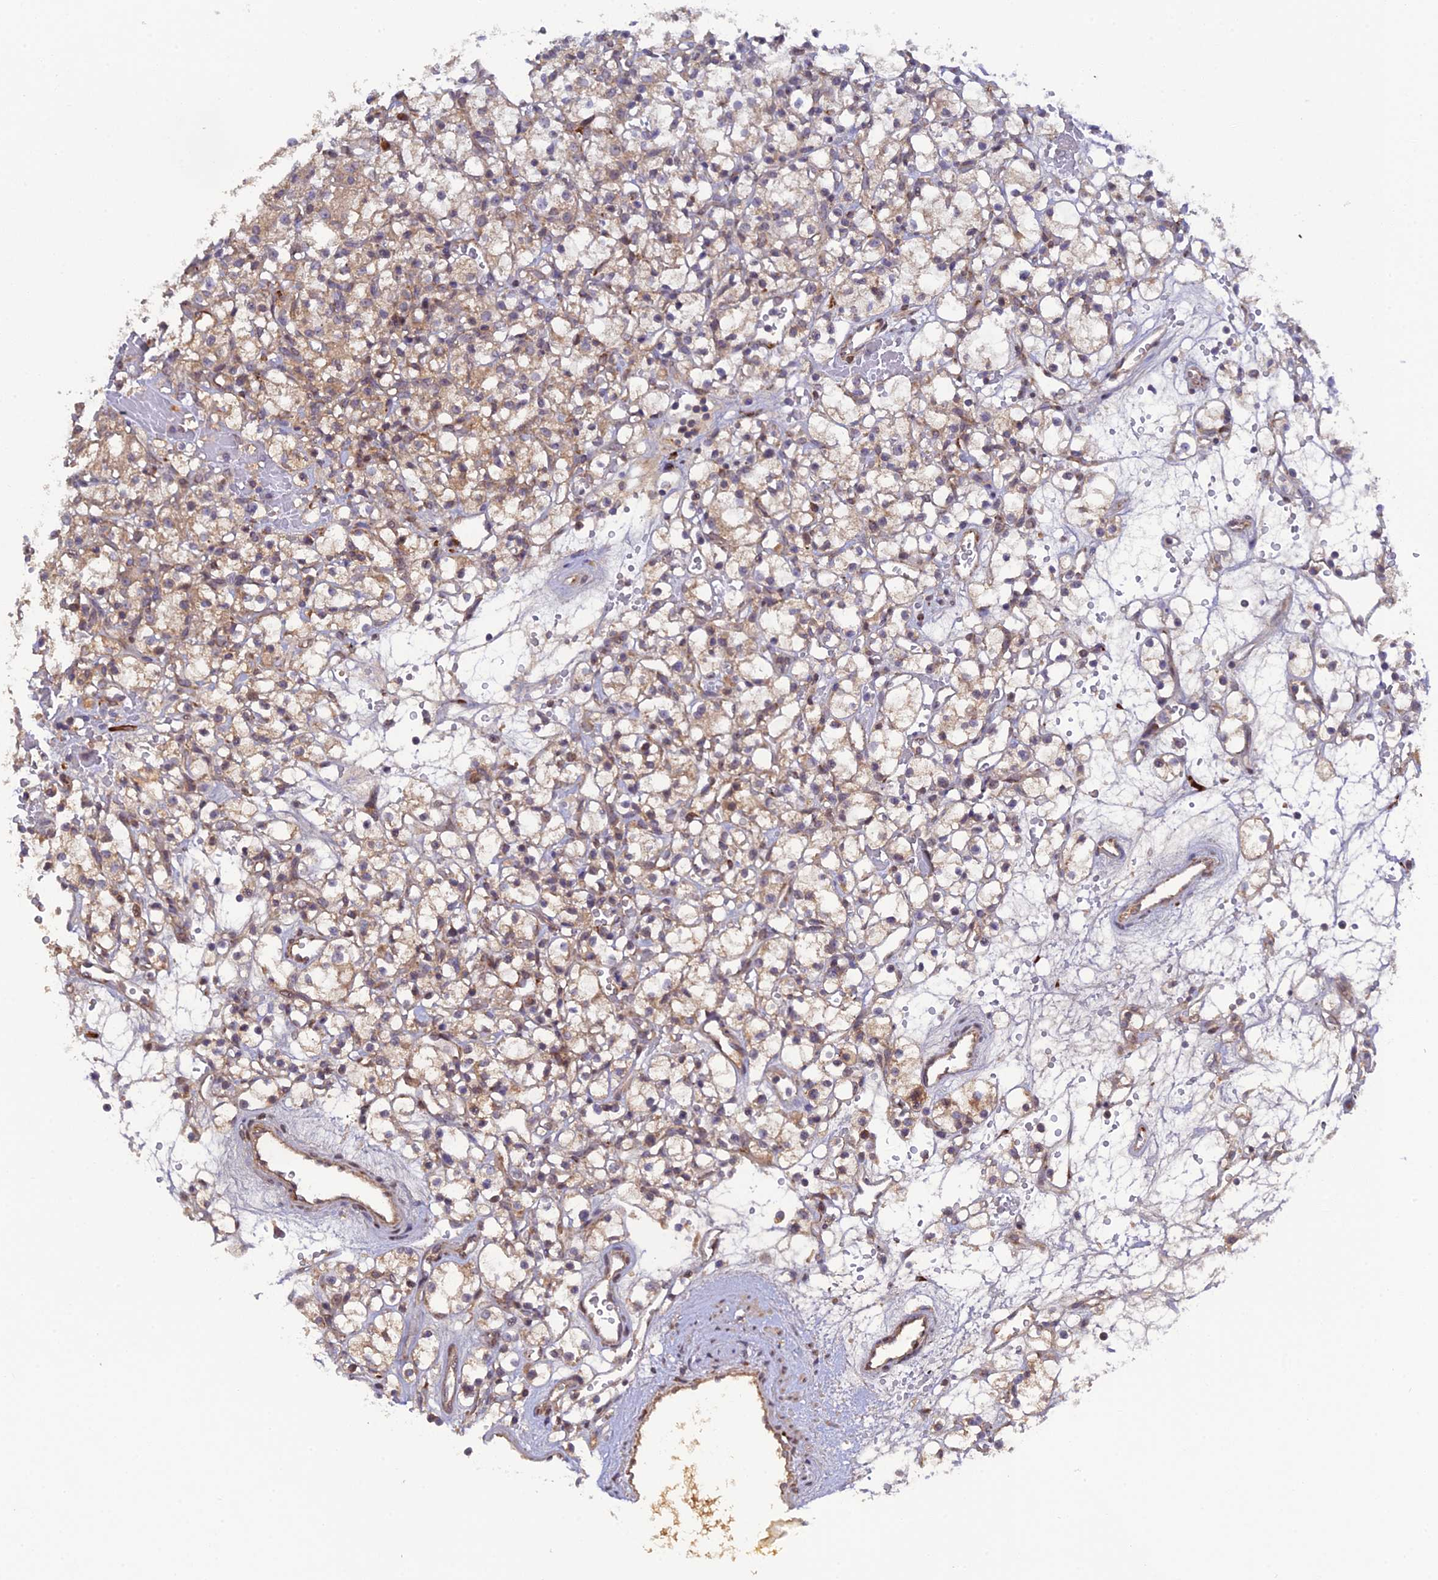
{"staining": {"intensity": "weak", "quantity": "25%-75%", "location": "cytoplasmic/membranous"}, "tissue": "renal cancer", "cell_type": "Tumor cells", "image_type": "cancer", "snomed": [{"axis": "morphology", "description": "Adenocarcinoma, NOS"}, {"axis": "topography", "description": "Kidney"}], "caption": "A photomicrograph of human renal cancer stained for a protein reveals weak cytoplasmic/membranous brown staining in tumor cells.", "gene": "P3H3", "patient": {"sex": "female", "age": 59}}